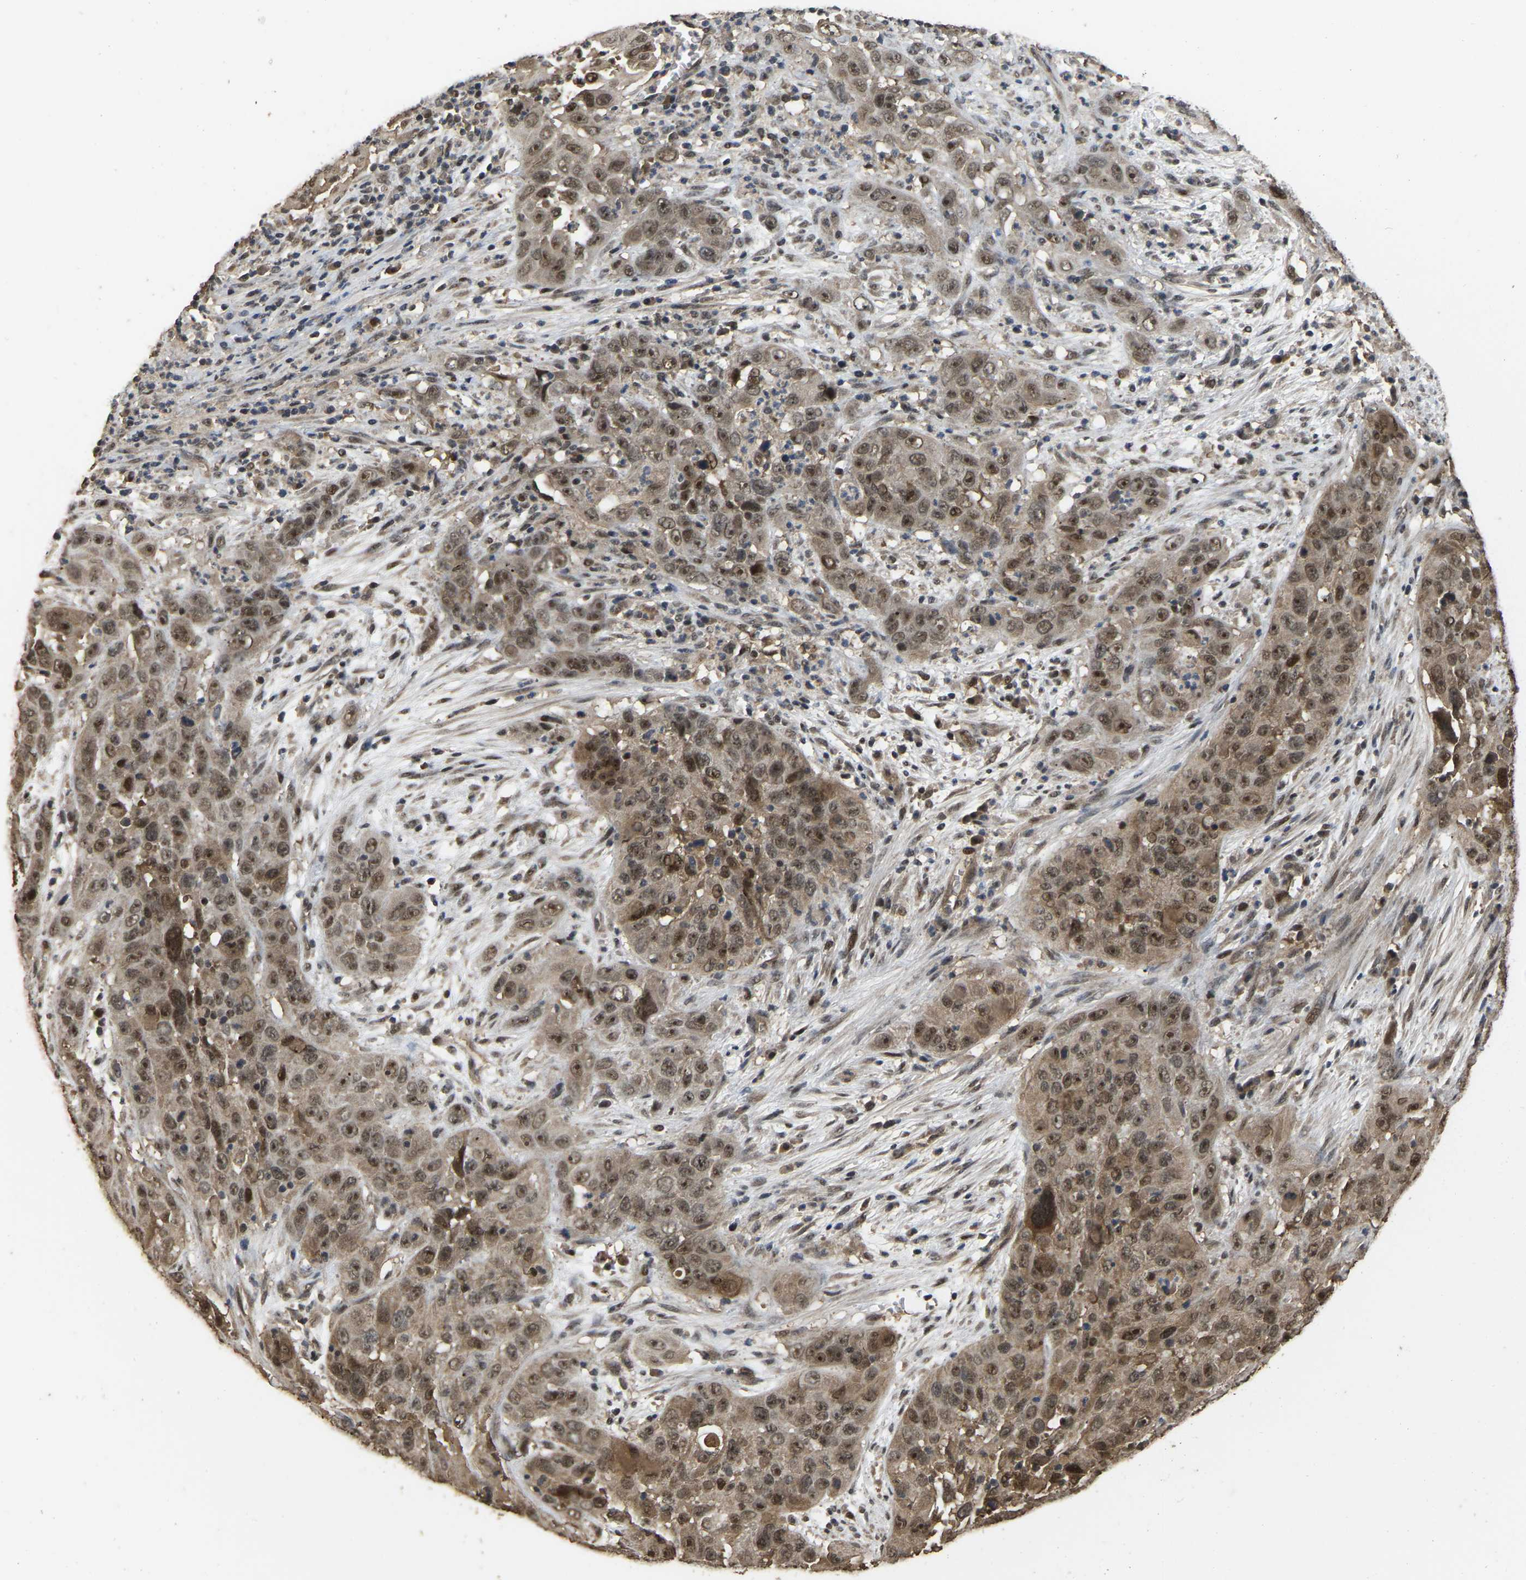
{"staining": {"intensity": "moderate", "quantity": ">75%", "location": "nuclear"}, "tissue": "cervical cancer", "cell_type": "Tumor cells", "image_type": "cancer", "snomed": [{"axis": "morphology", "description": "Squamous cell carcinoma, NOS"}, {"axis": "topography", "description": "Cervix"}], "caption": "Cervical cancer (squamous cell carcinoma) stained with immunohistochemistry (IHC) reveals moderate nuclear positivity in about >75% of tumor cells.", "gene": "ARHGAP23", "patient": {"sex": "female", "age": 32}}